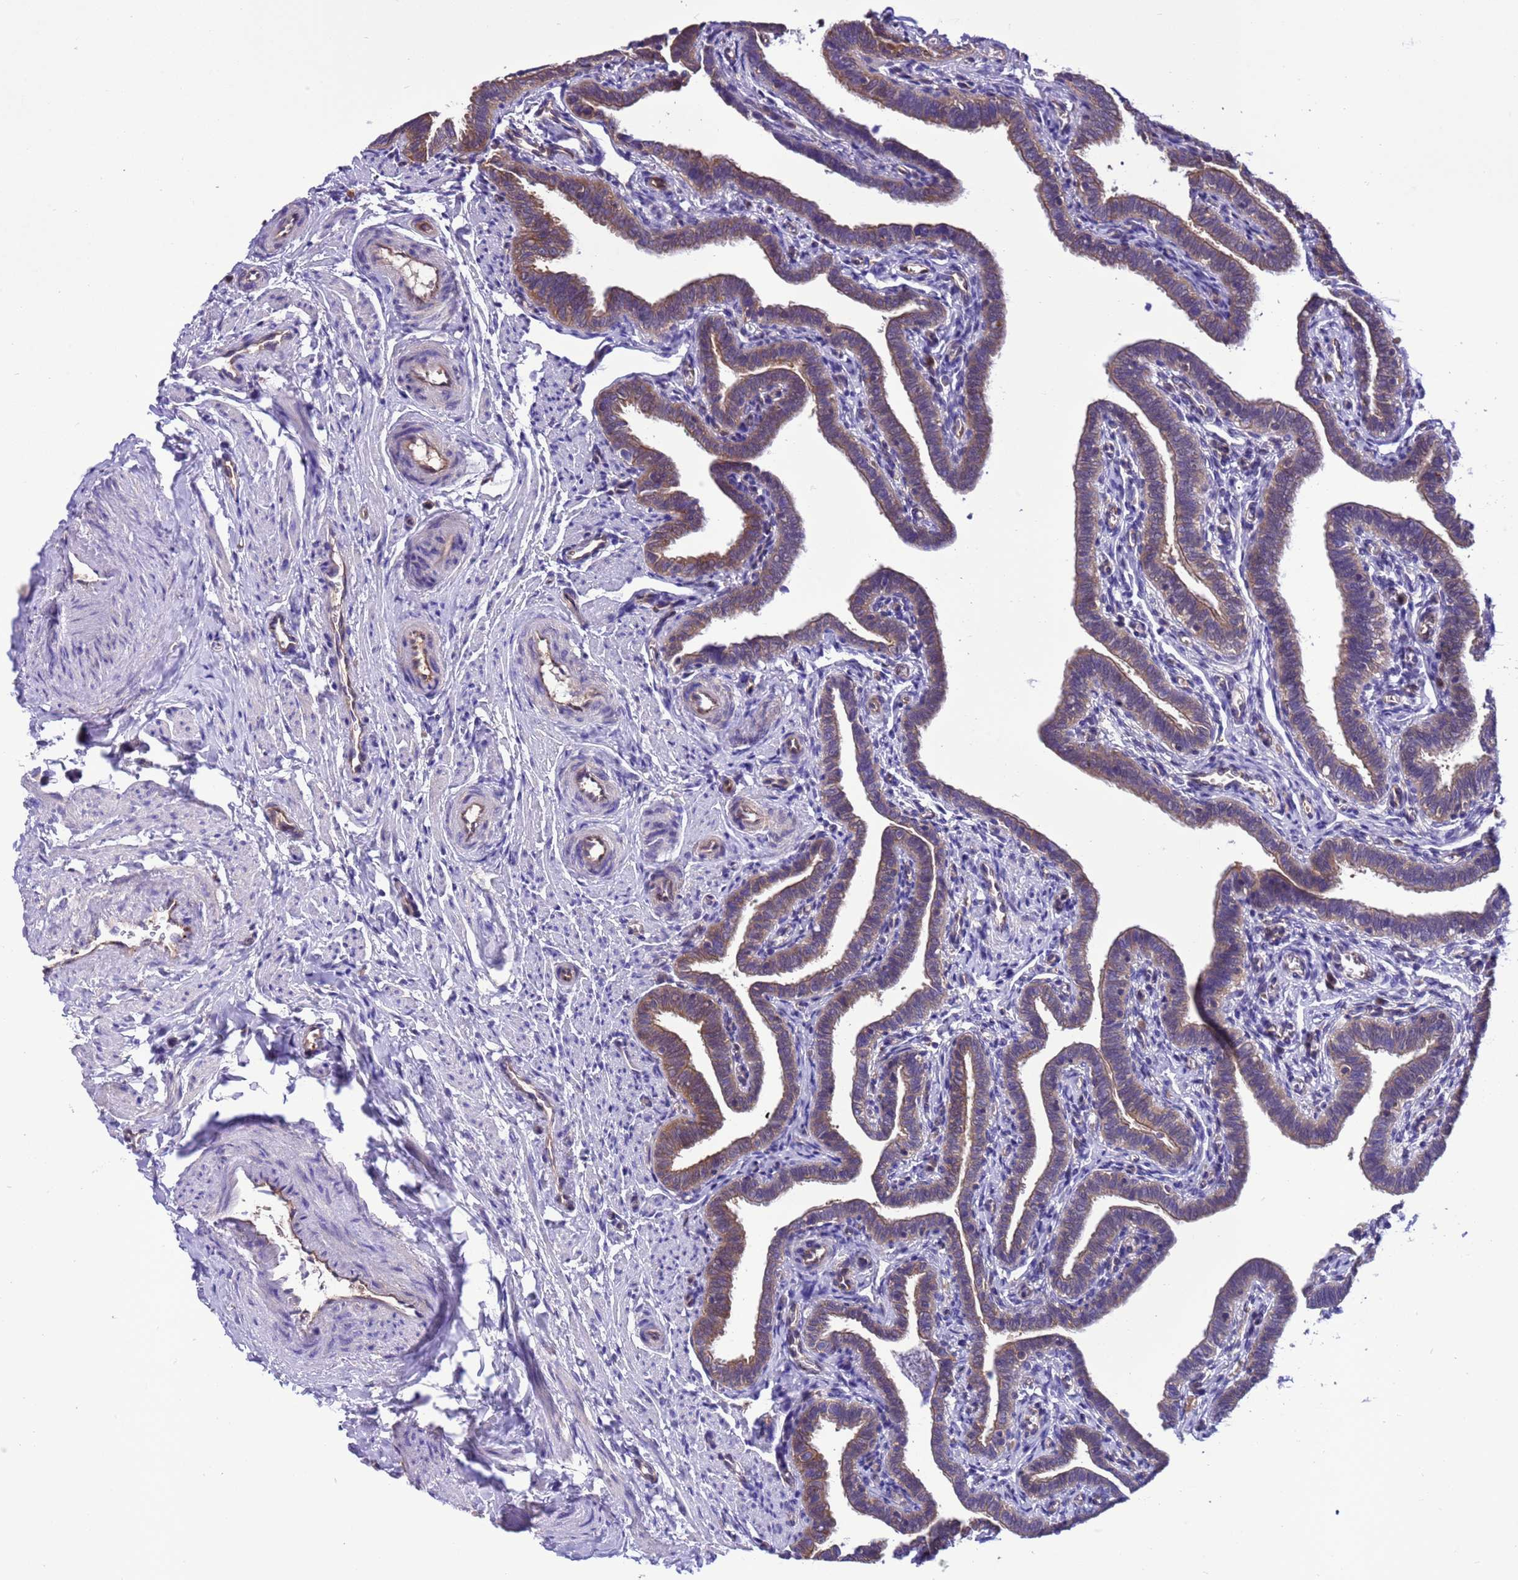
{"staining": {"intensity": "moderate", "quantity": ">75%", "location": "cytoplasmic/membranous"}, "tissue": "fallopian tube", "cell_type": "Glandular cells", "image_type": "normal", "snomed": [{"axis": "morphology", "description": "Normal tissue, NOS"}, {"axis": "topography", "description": "Fallopian tube"}], "caption": "Immunohistochemistry (DAB (3,3'-diaminobenzidine)) staining of unremarkable fallopian tube demonstrates moderate cytoplasmic/membranous protein staining in approximately >75% of glandular cells. (DAB (3,3'-diaminobenzidine) IHC with brightfield microscopy, high magnification).", "gene": "RABEP2", "patient": {"sex": "female", "age": 36}}